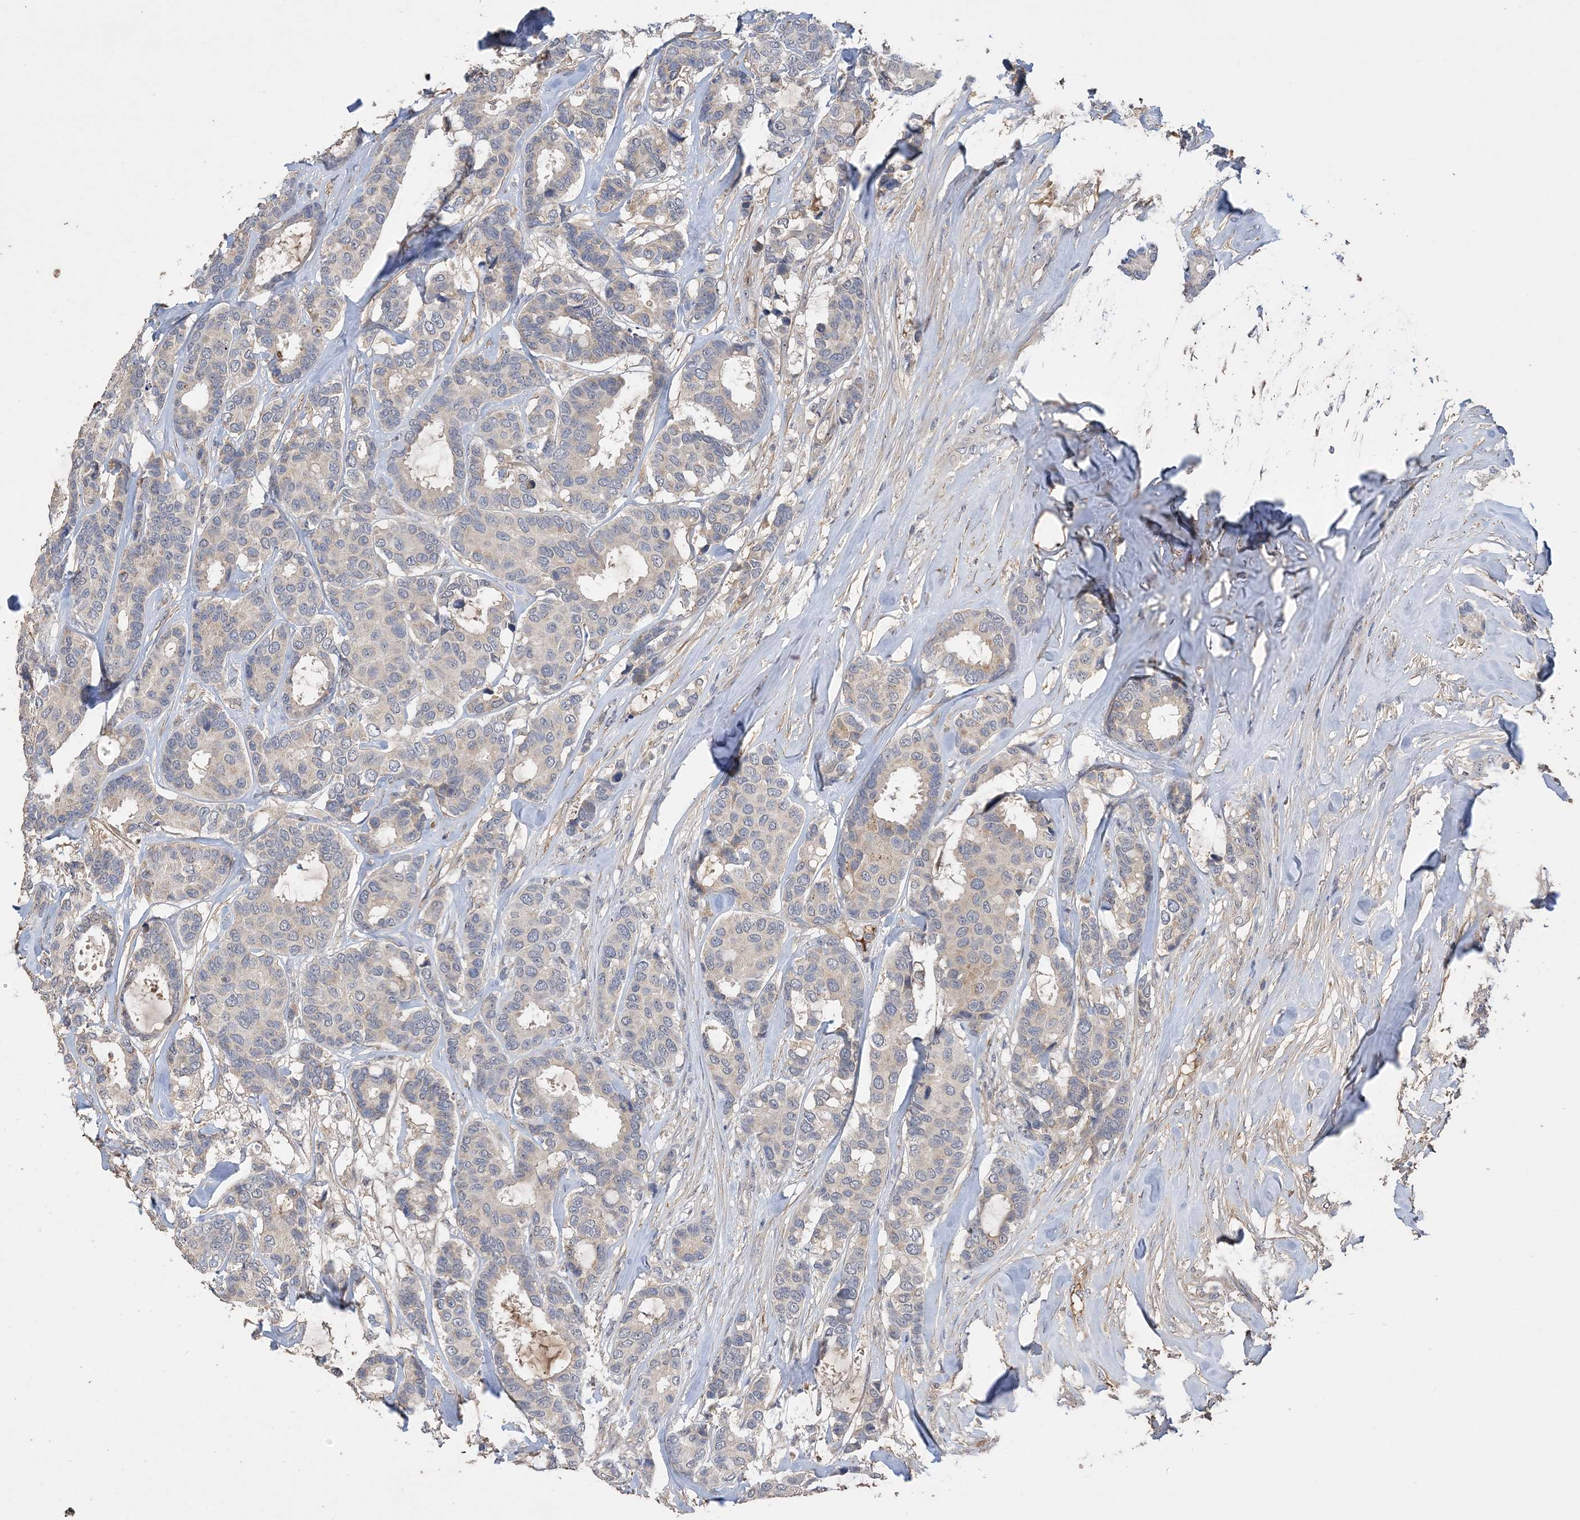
{"staining": {"intensity": "weak", "quantity": "<25%", "location": "cytoplasmic/membranous"}, "tissue": "breast cancer", "cell_type": "Tumor cells", "image_type": "cancer", "snomed": [{"axis": "morphology", "description": "Duct carcinoma"}, {"axis": "topography", "description": "Breast"}], "caption": "This image is of breast cancer stained with immunohistochemistry (IHC) to label a protein in brown with the nuclei are counter-stained blue. There is no expression in tumor cells.", "gene": "GRINA", "patient": {"sex": "female", "age": 87}}